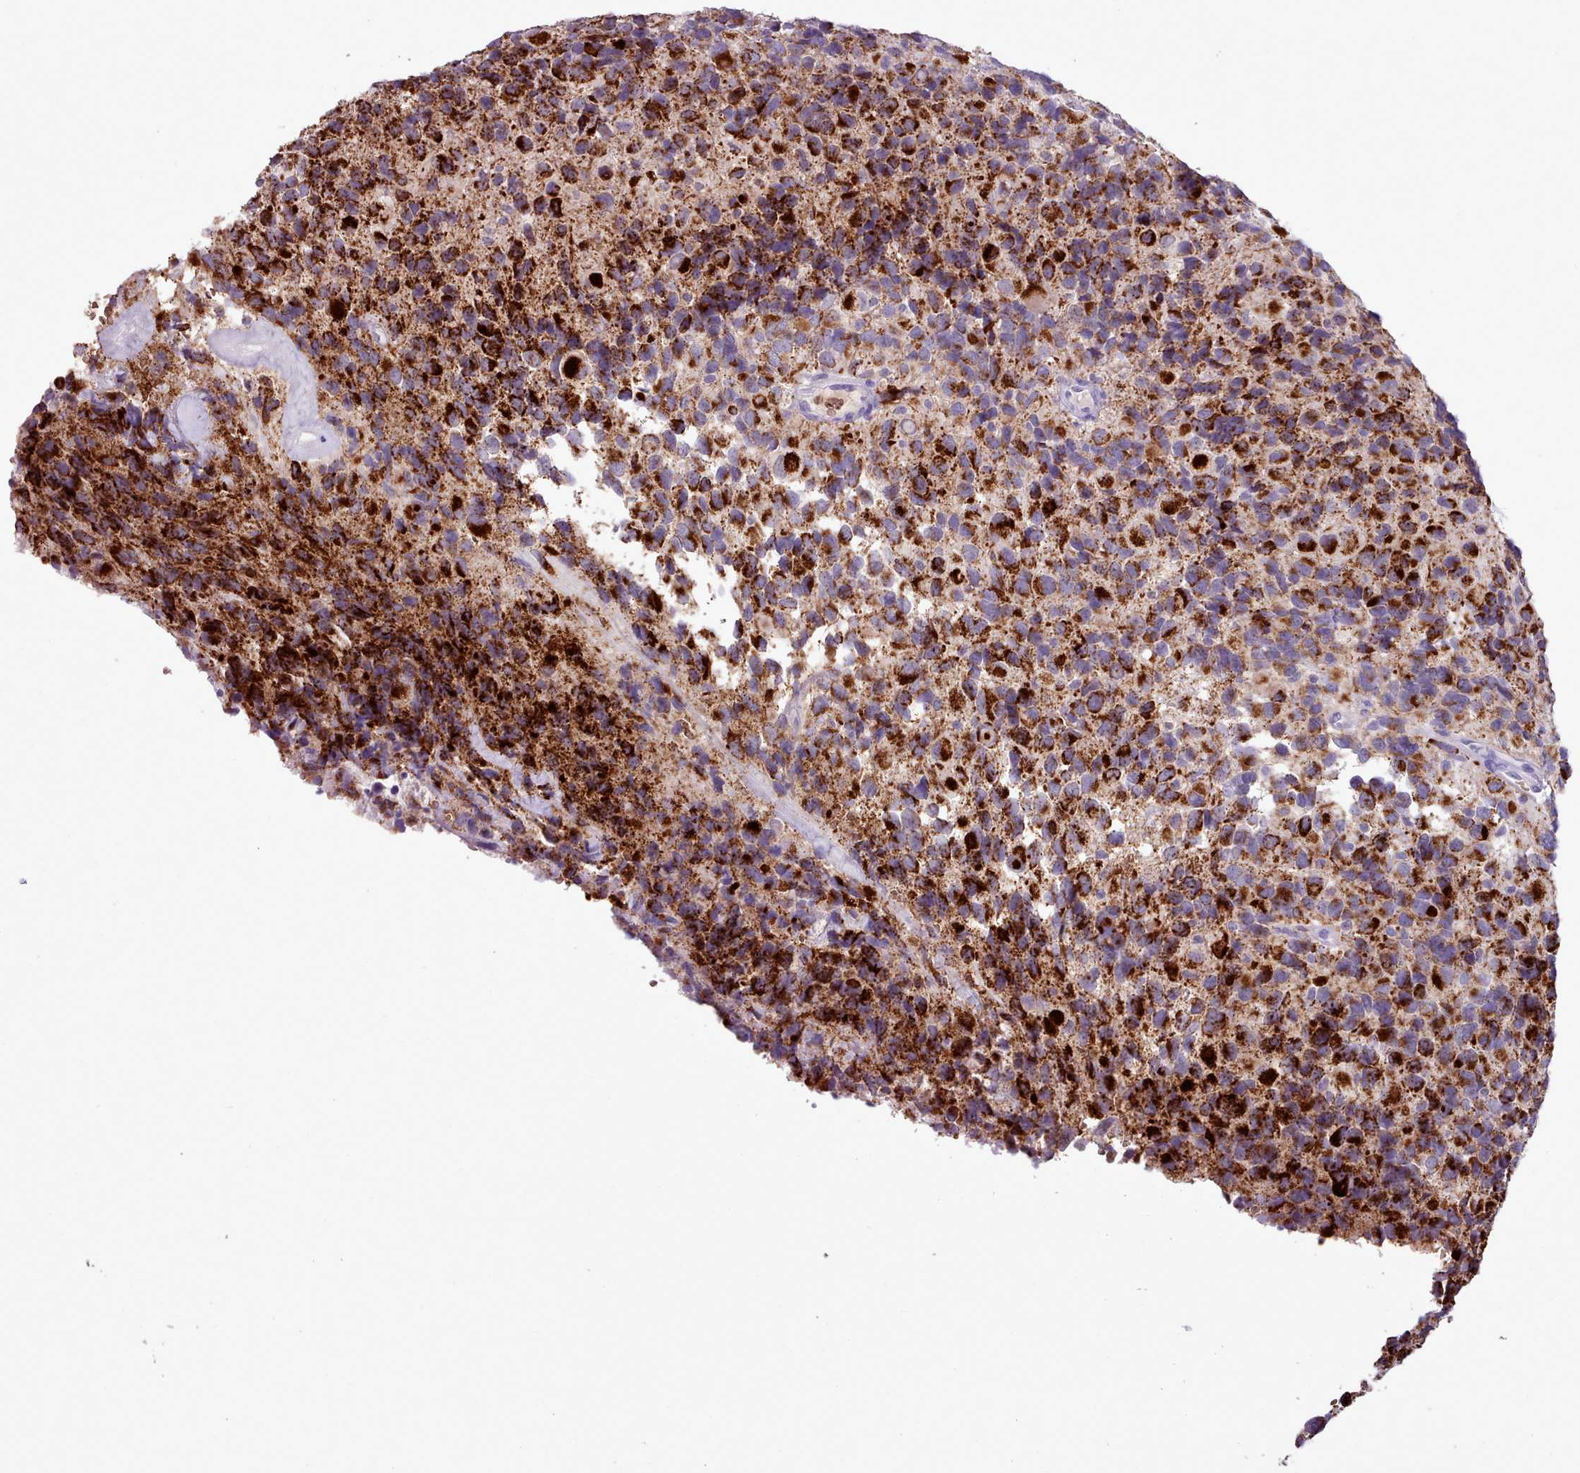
{"staining": {"intensity": "strong", "quantity": ">75%", "location": "cytoplasmic/membranous"}, "tissue": "glioma", "cell_type": "Tumor cells", "image_type": "cancer", "snomed": [{"axis": "morphology", "description": "Glioma, malignant, High grade"}, {"axis": "topography", "description": "Brain"}], "caption": "Glioma tissue shows strong cytoplasmic/membranous expression in approximately >75% of tumor cells, visualized by immunohistochemistry. The staining was performed using DAB (3,3'-diaminobenzidine), with brown indicating positive protein expression. Nuclei are stained blue with hematoxylin.", "gene": "AK4", "patient": {"sex": "male", "age": 77}}